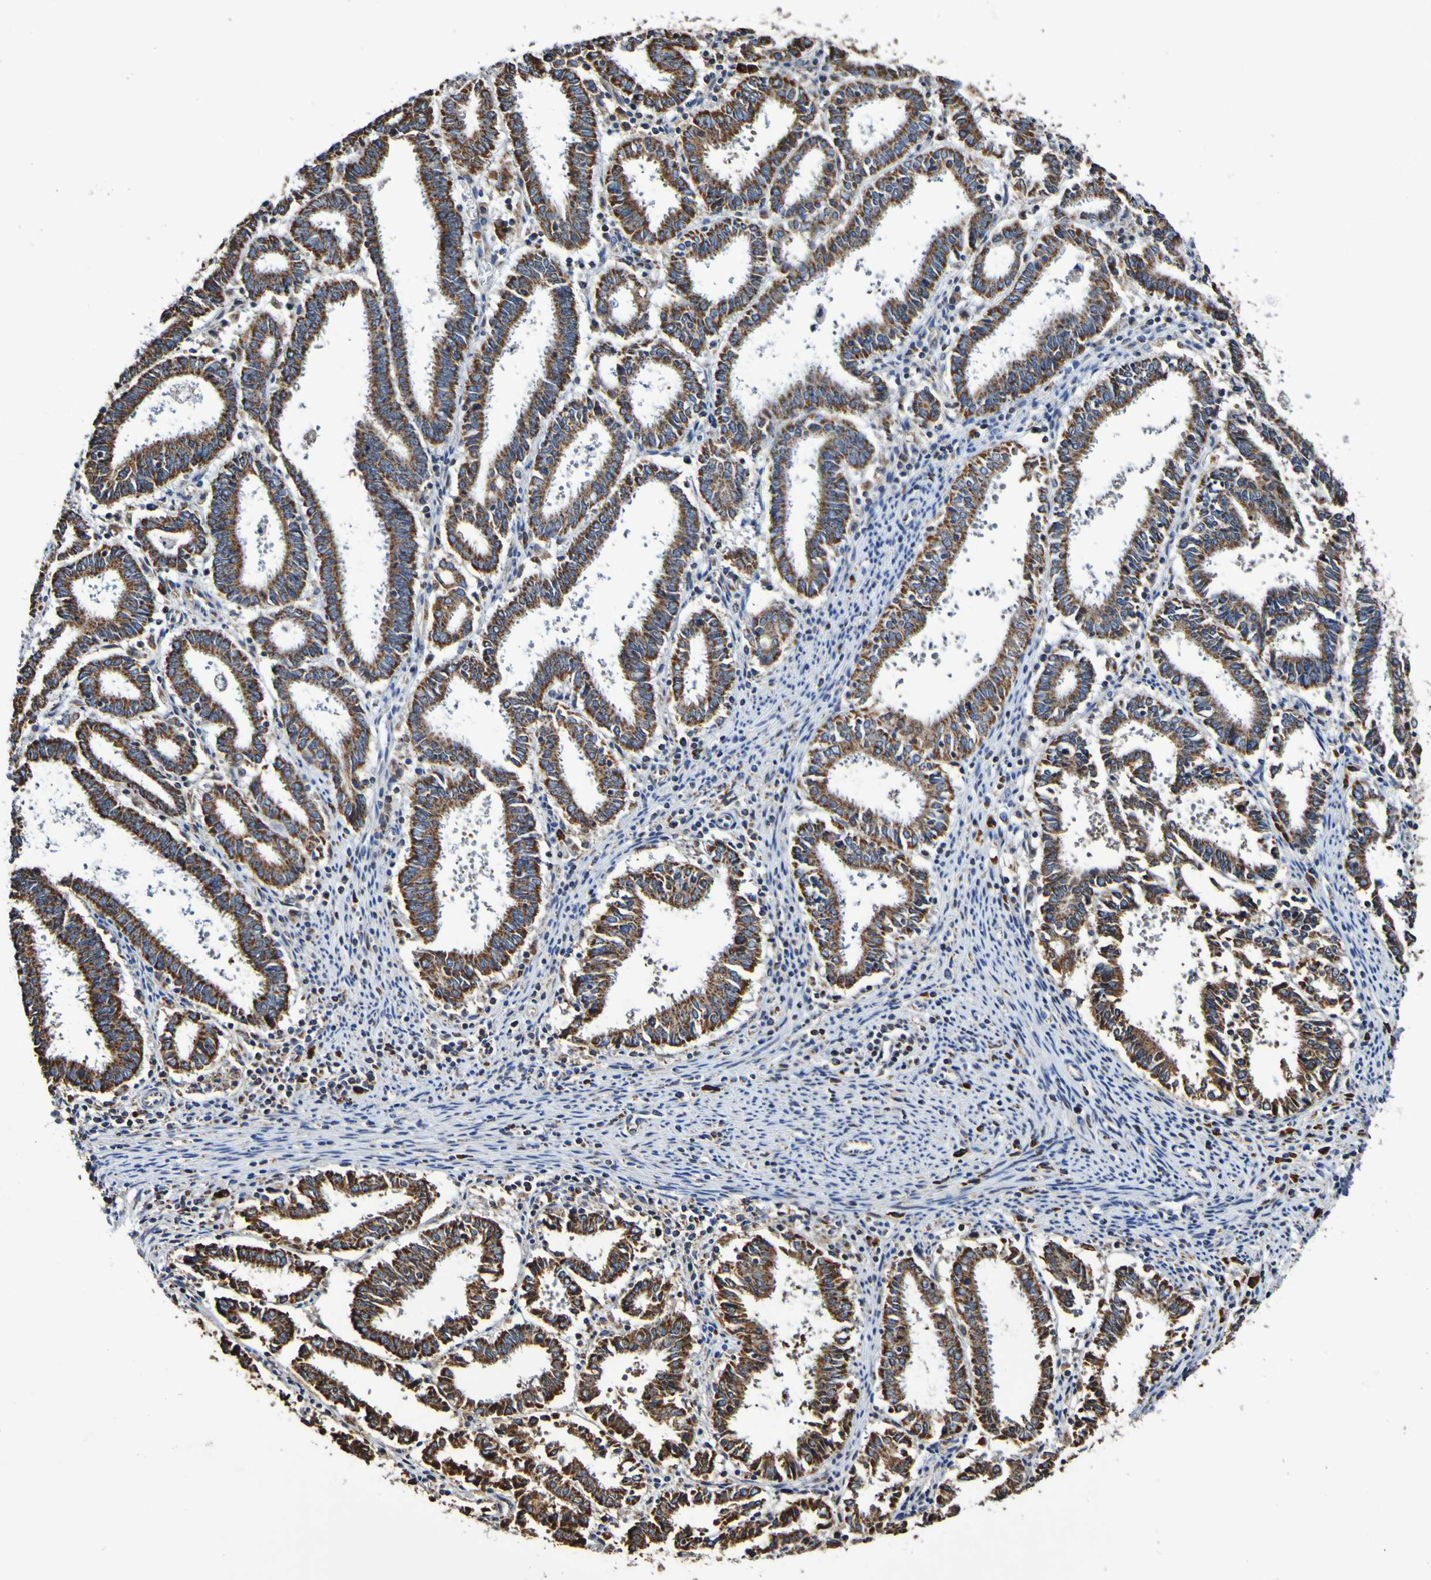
{"staining": {"intensity": "strong", "quantity": ">75%", "location": "cytoplasmic/membranous"}, "tissue": "endometrial cancer", "cell_type": "Tumor cells", "image_type": "cancer", "snomed": [{"axis": "morphology", "description": "Adenocarcinoma, NOS"}, {"axis": "topography", "description": "Uterus"}], "caption": "Endometrial cancer (adenocarcinoma) stained with a brown dye reveals strong cytoplasmic/membranous positive staining in approximately >75% of tumor cells.", "gene": "IL18R1", "patient": {"sex": "female", "age": 83}}